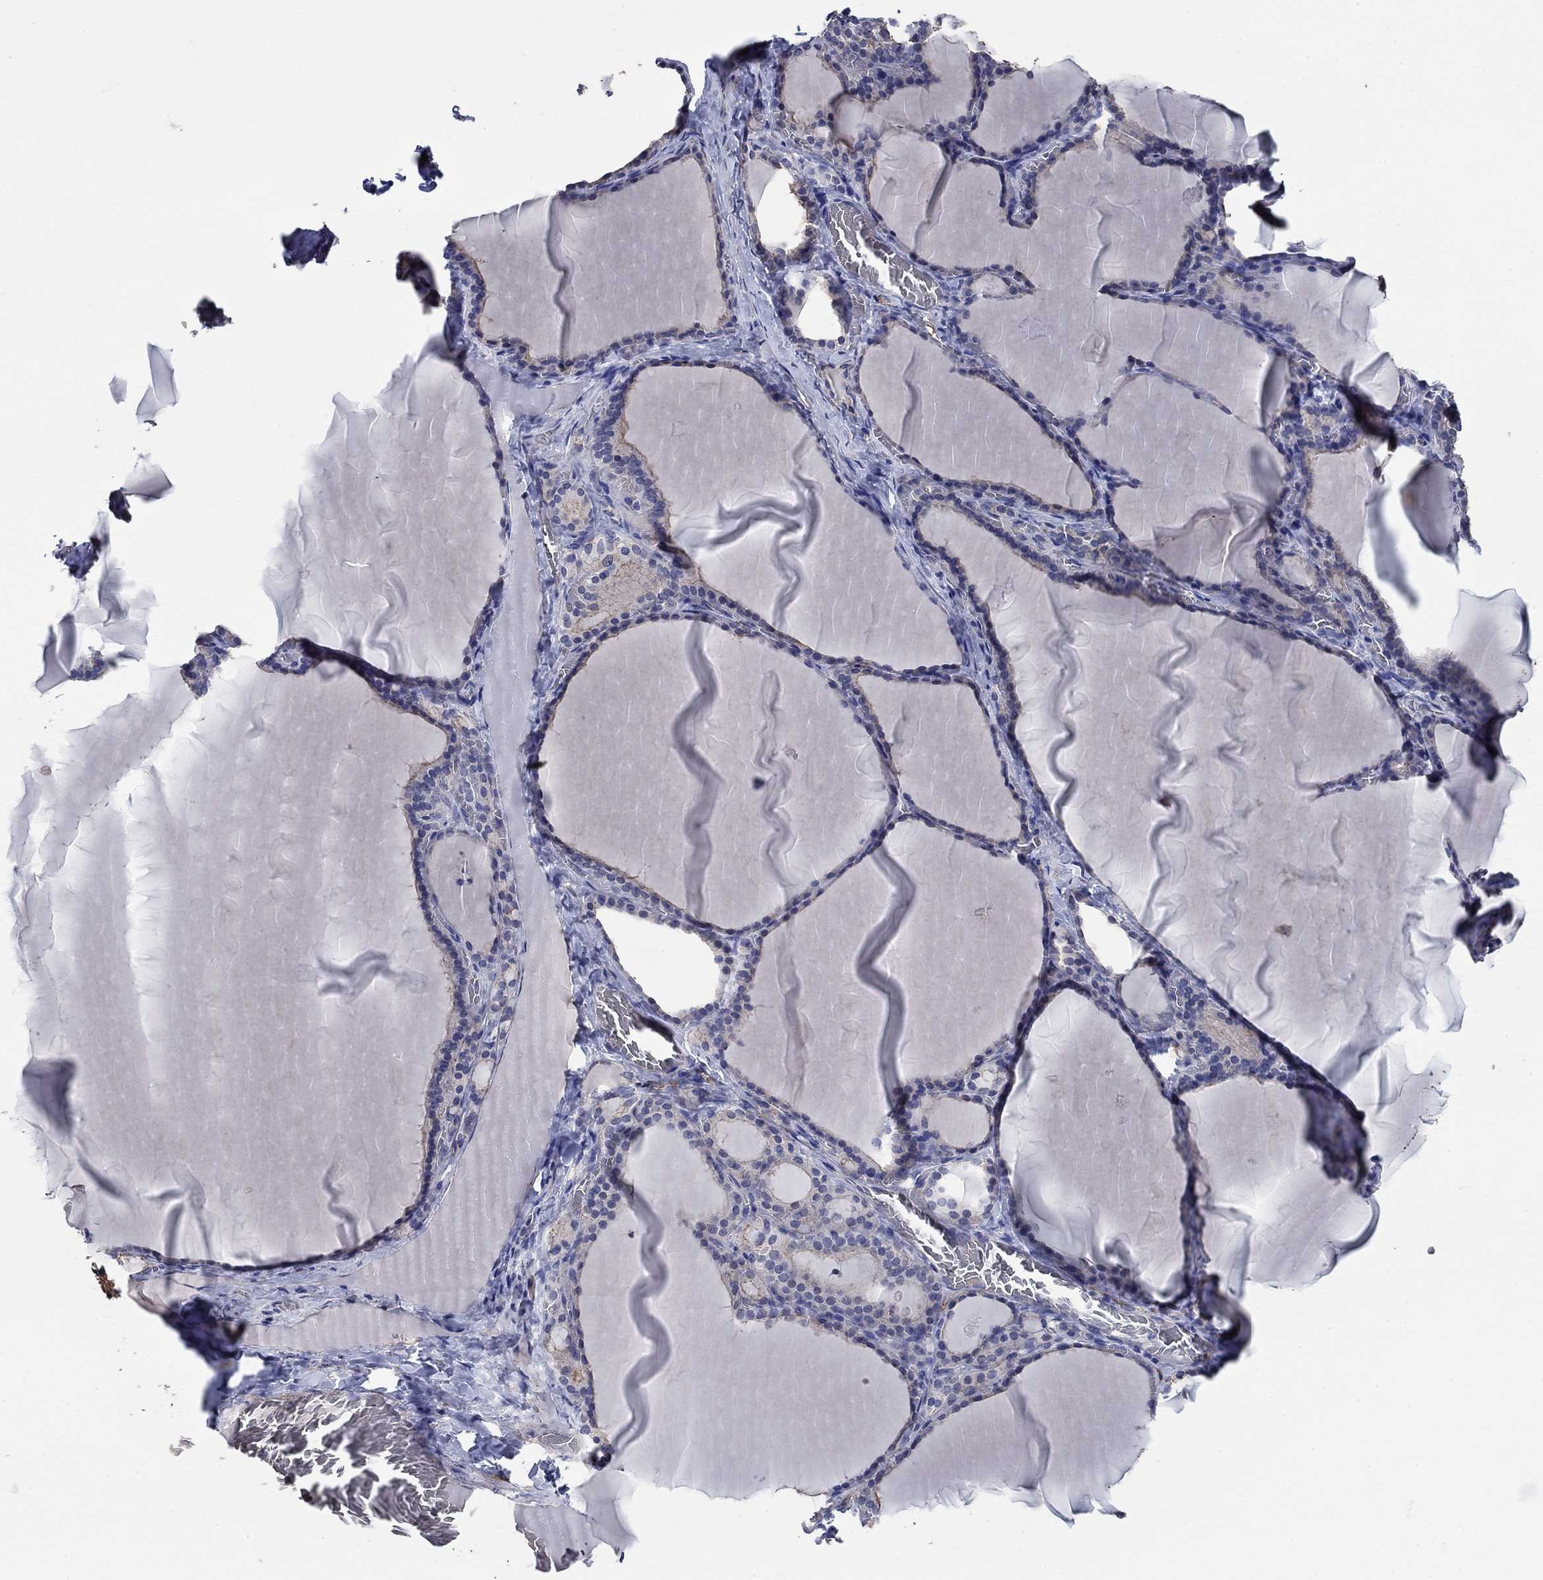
{"staining": {"intensity": "negative", "quantity": "none", "location": "none"}, "tissue": "thyroid gland", "cell_type": "Glandular cells", "image_type": "normal", "snomed": [{"axis": "morphology", "description": "Normal tissue, NOS"}, {"axis": "morphology", "description": "Hyperplasia, NOS"}, {"axis": "topography", "description": "Thyroid gland"}], "caption": "A photomicrograph of thyroid gland stained for a protein reveals no brown staining in glandular cells. Nuclei are stained in blue.", "gene": "FLNC", "patient": {"sex": "female", "age": 27}}